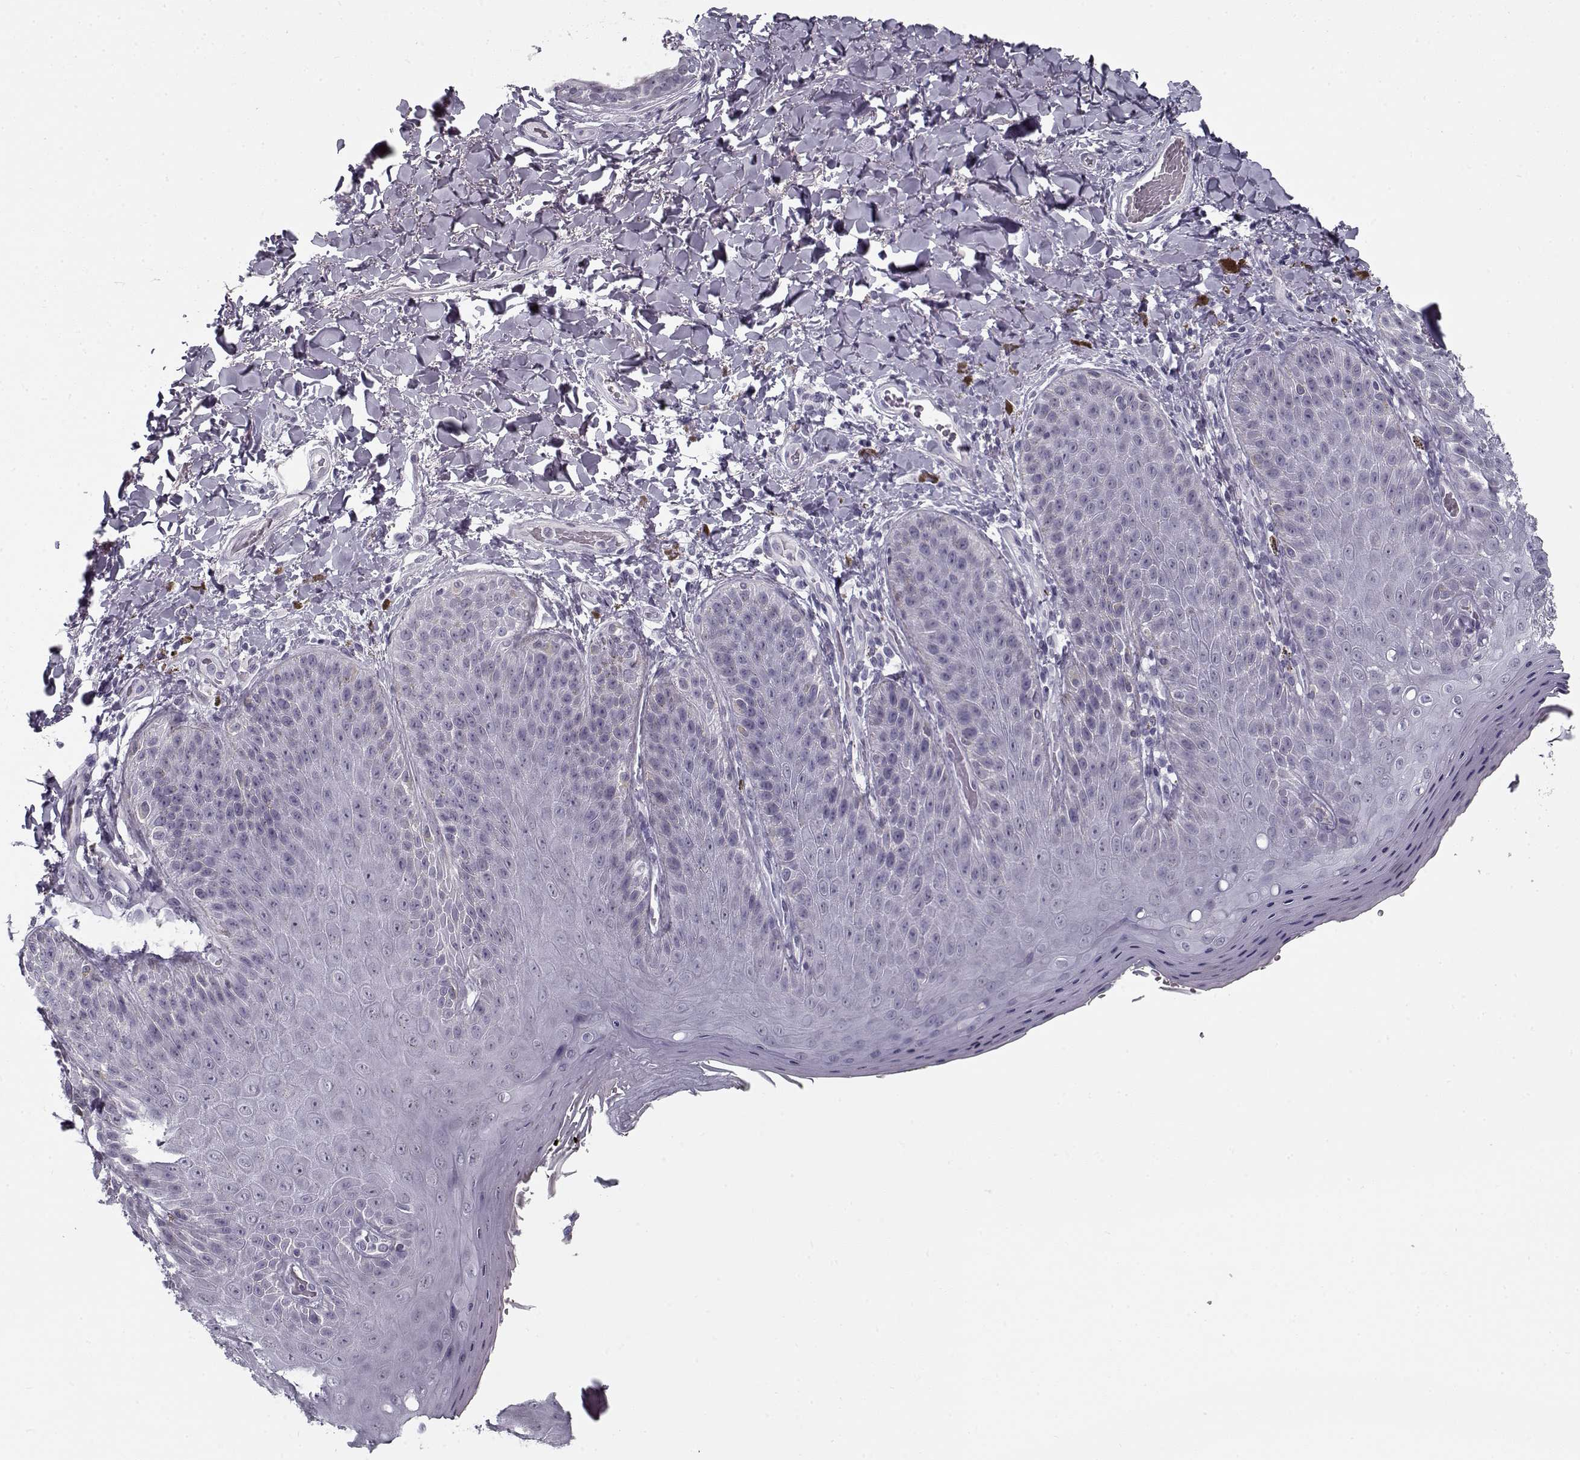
{"staining": {"intensity": "negative", "quantity": "none", "location": "none"}, "tissue": "skin", "cell_type": "Epidermal cells", "image_type": "normal", "snomed": [{"axis": "morphology", "description": "Normal tissue, NOS"}, {"axis": "topography", "description": "Anal"}], "caption": "Protein analysis of normal skin reveals no significant positivity in epidermal cells. The staining is performed using DAB brown chromogen with nuclei counter-stained in using hematoxylin.", "gene": "SPACA9", "patient": {"sex": "male", "age": 53}}